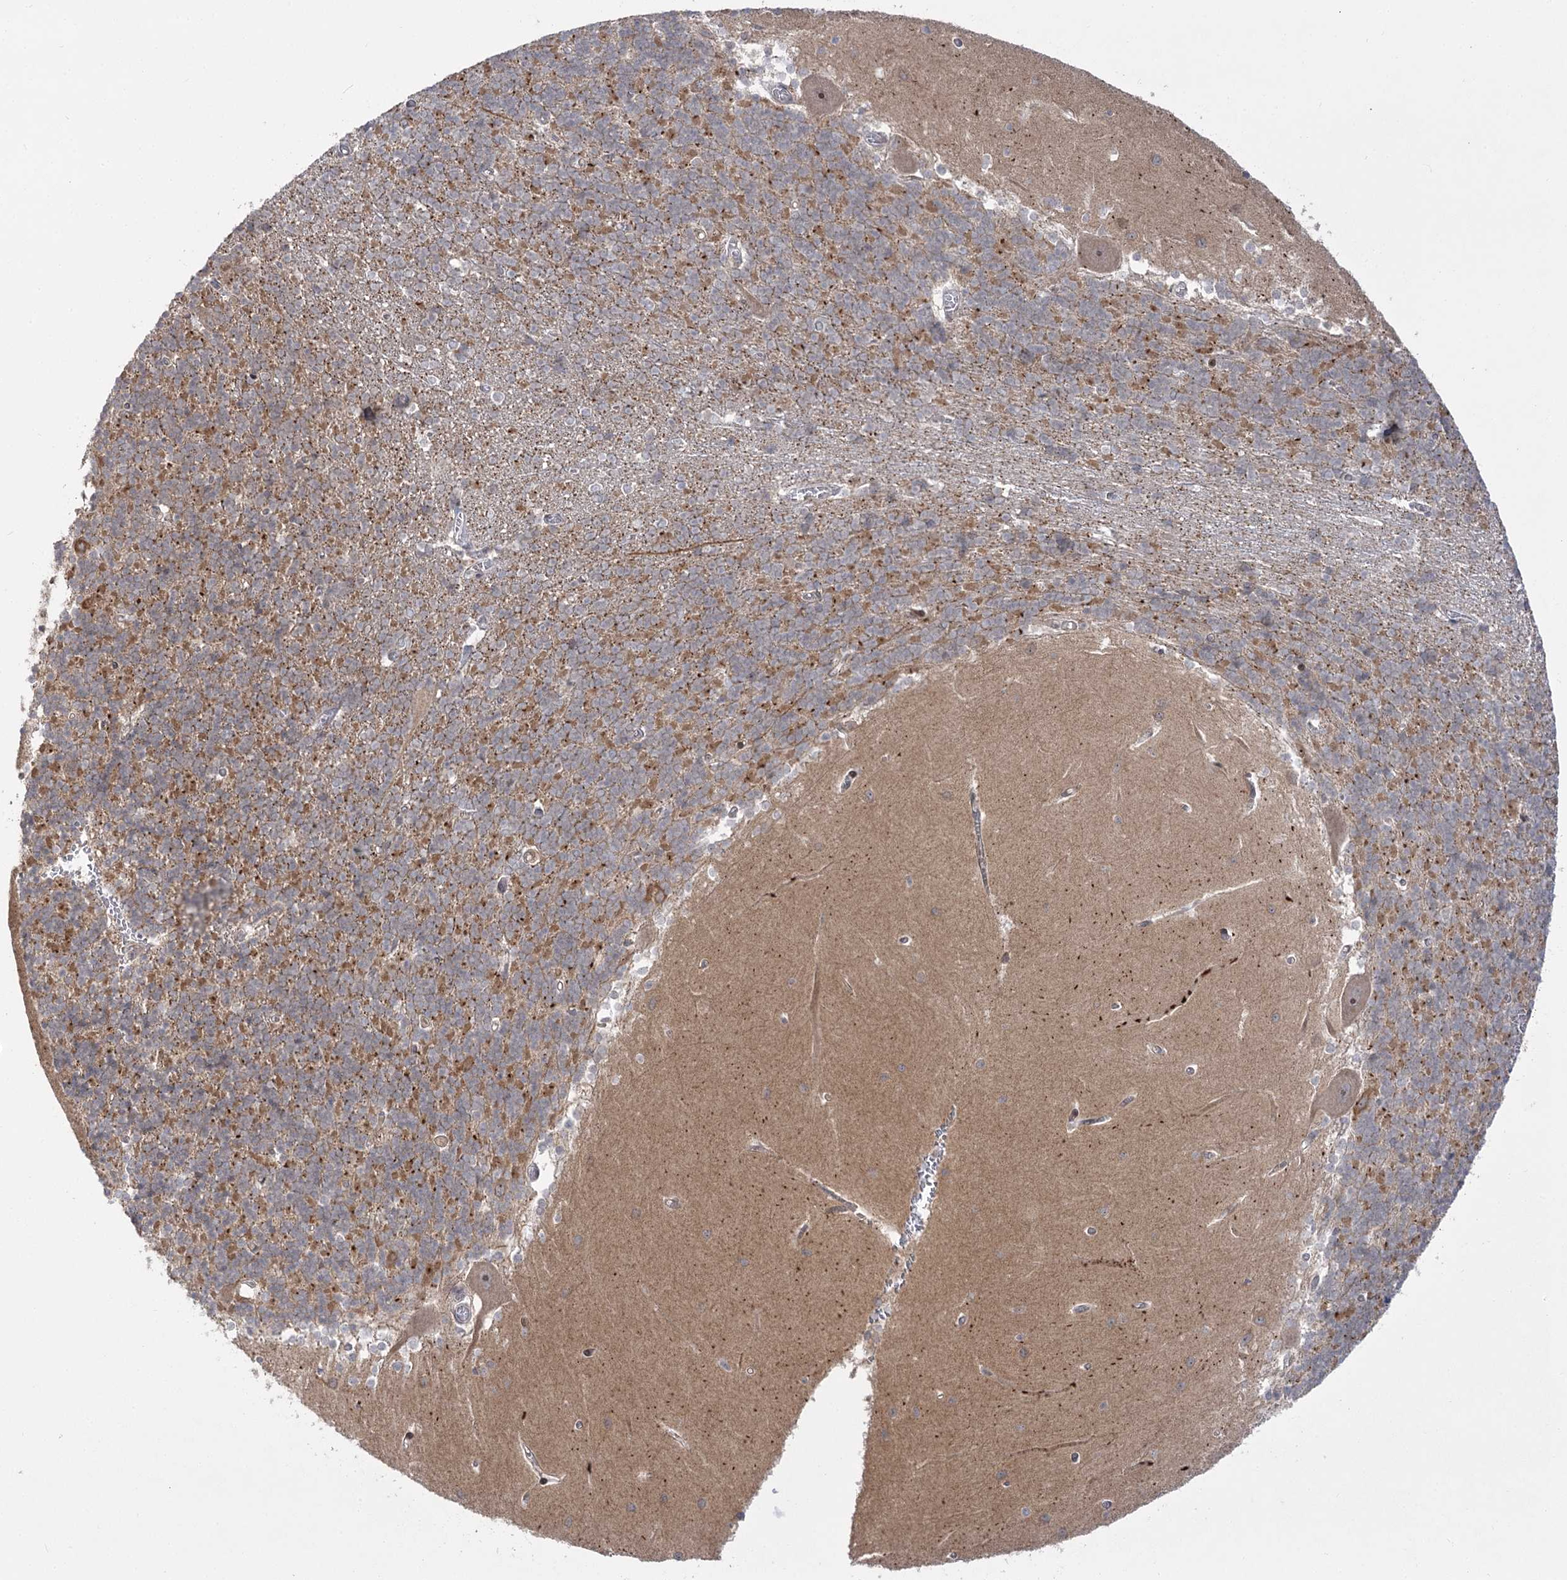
{"staining": {"intensity": "moderate", "quantity": "25%-75%", "location": "cytoplasmic/membranous"}, "tissue": "cerebellum", "cell_type": "Cells in granular layer", "image_type": "normal", "snomed": [{"axis": "morphology", "description": "Normal tissue, NOS"}, {"axis": "topography", "description": "Cerebellum"}], "caption": "Protein staining demonstrates moderate cytoplasmic/membranous positivity in approximately 25%-75% of cells in granular layer in benign cerebellum.", "gene": "SYTL1", "patient": {"sex": "male", "age": 37}}